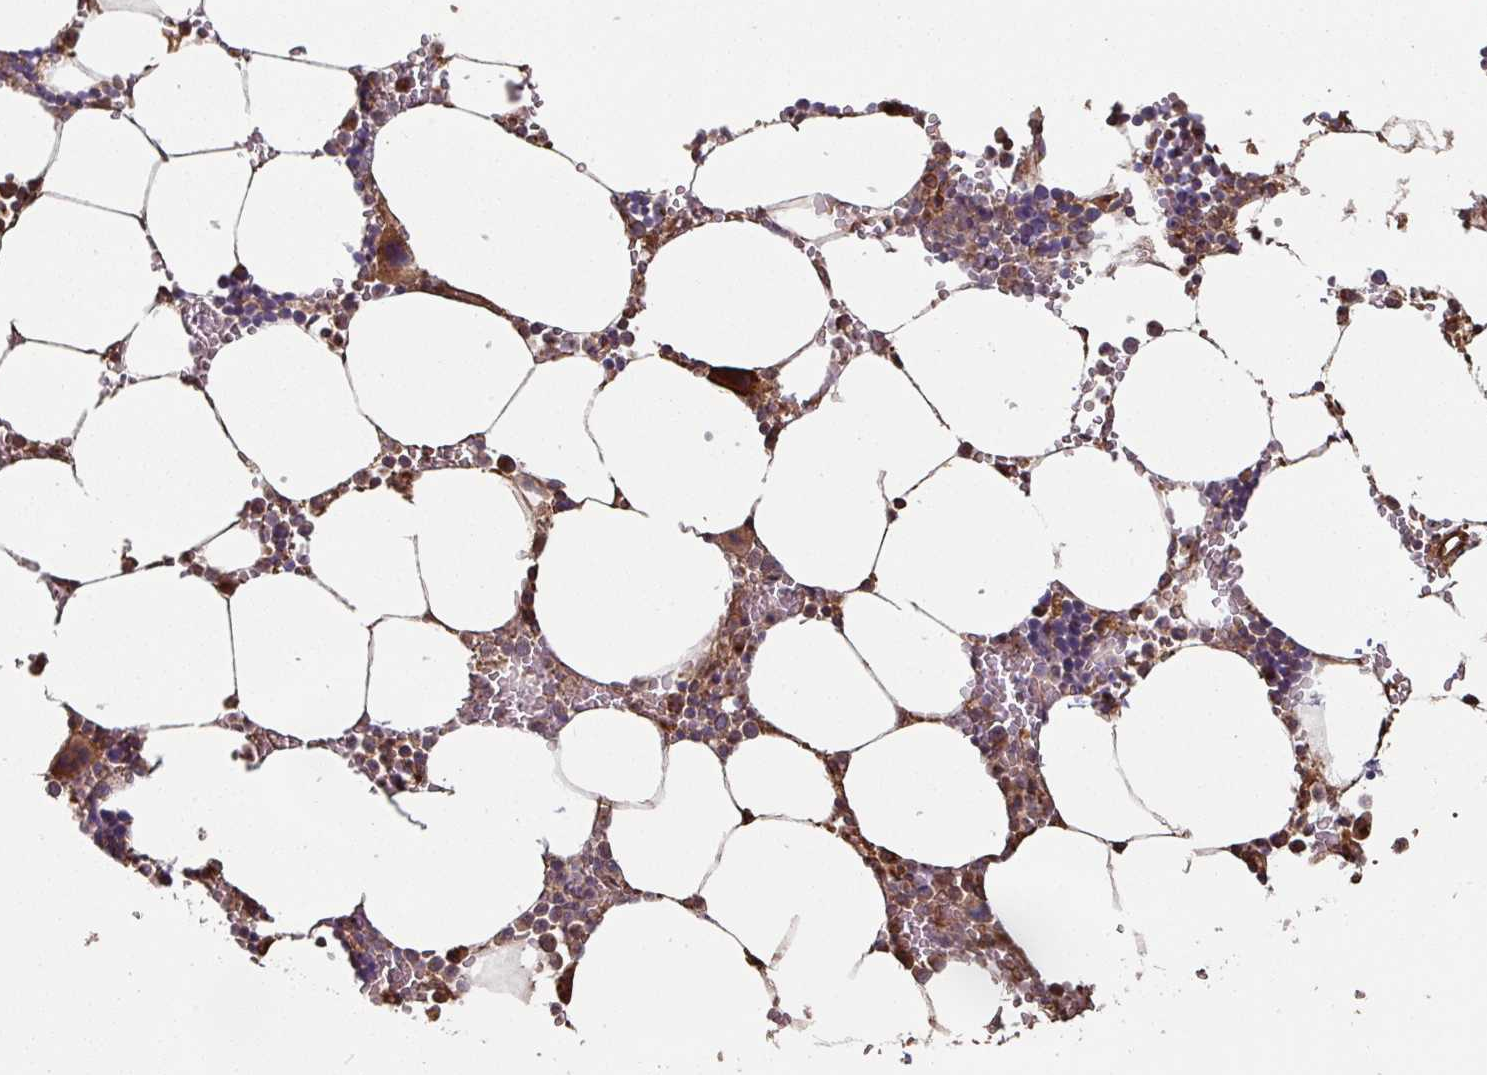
{"staining": {"intensity": "moderate", "quantity": "25%-75%", "location": "cytoplasmic/membranous"}, "tissue": "bone marrow", "cell_type": "Hematopoietic cells", "image_type": "normal", "snomed": [{"axis": "morphology", "description": "Normal tissue, NOS"}, {"axis": "topography", "description": "Bone marrow"}], "caption": "The immunohistochemical stain shows moderate cytoplasmic/membranous expression in hematopoietic cells of normal bone marrow.", "gene": "SIK1", "patient": {"sex": "male", "age": 70}}